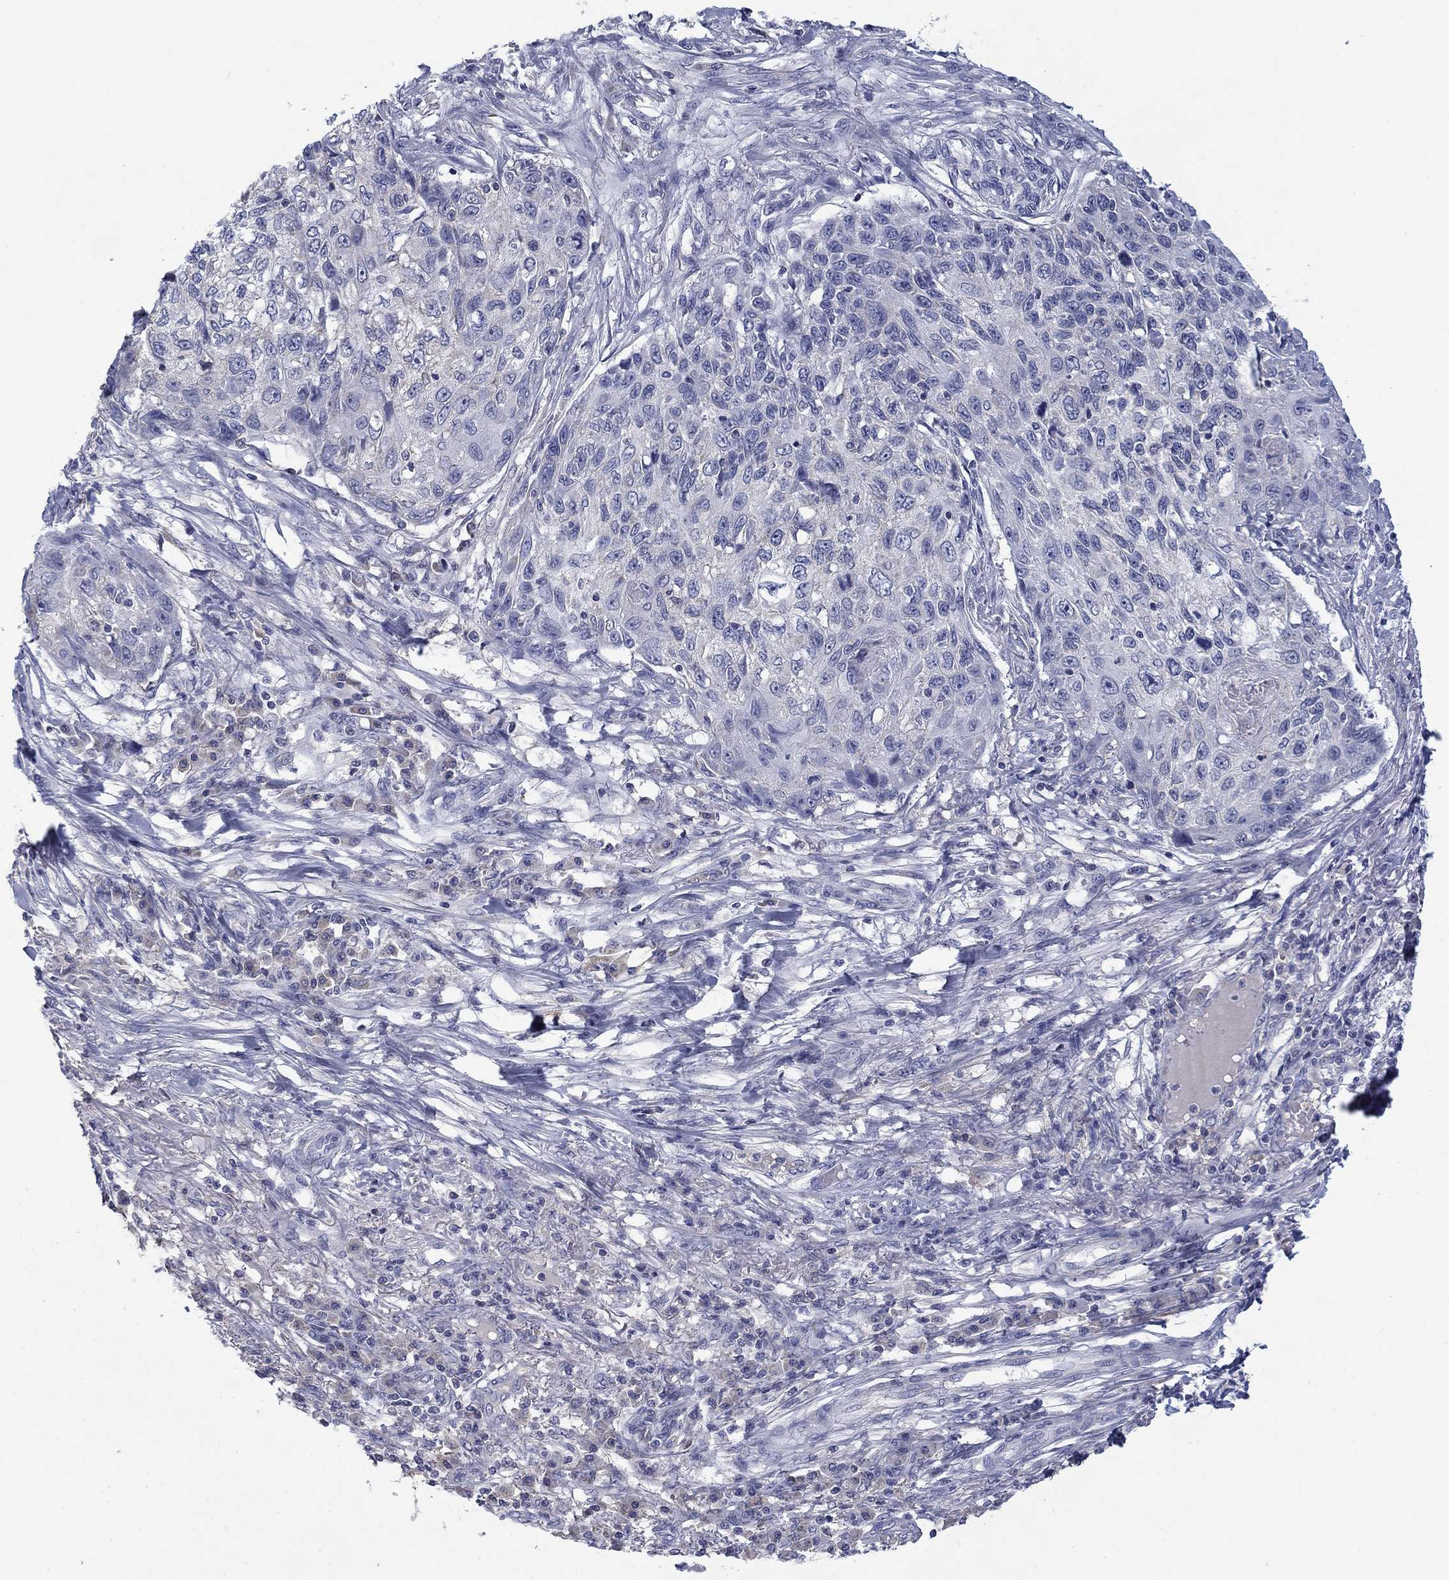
{"staining": {"intensity": "negative", "quantity": "none", "location": "none"}, "tissue": "skin cancer", "cell_type": "Tumor cells", "image_type": "cancer", "snomed": [{"axis": "morphology", "description": "Squamous cell carcinoma, NOS"}, {"axis": "topography", "description": "Skin"}], "caption": "This is a micrograph of immunohistochemistry (IHC) staining of skin cancer, which shows no positivity in tumor cells. (DAB (3,3'-diaminobenzidine) IHC, high magnification).", "gene": "FRK", "patient": {"sex": "male", "age": 92}}